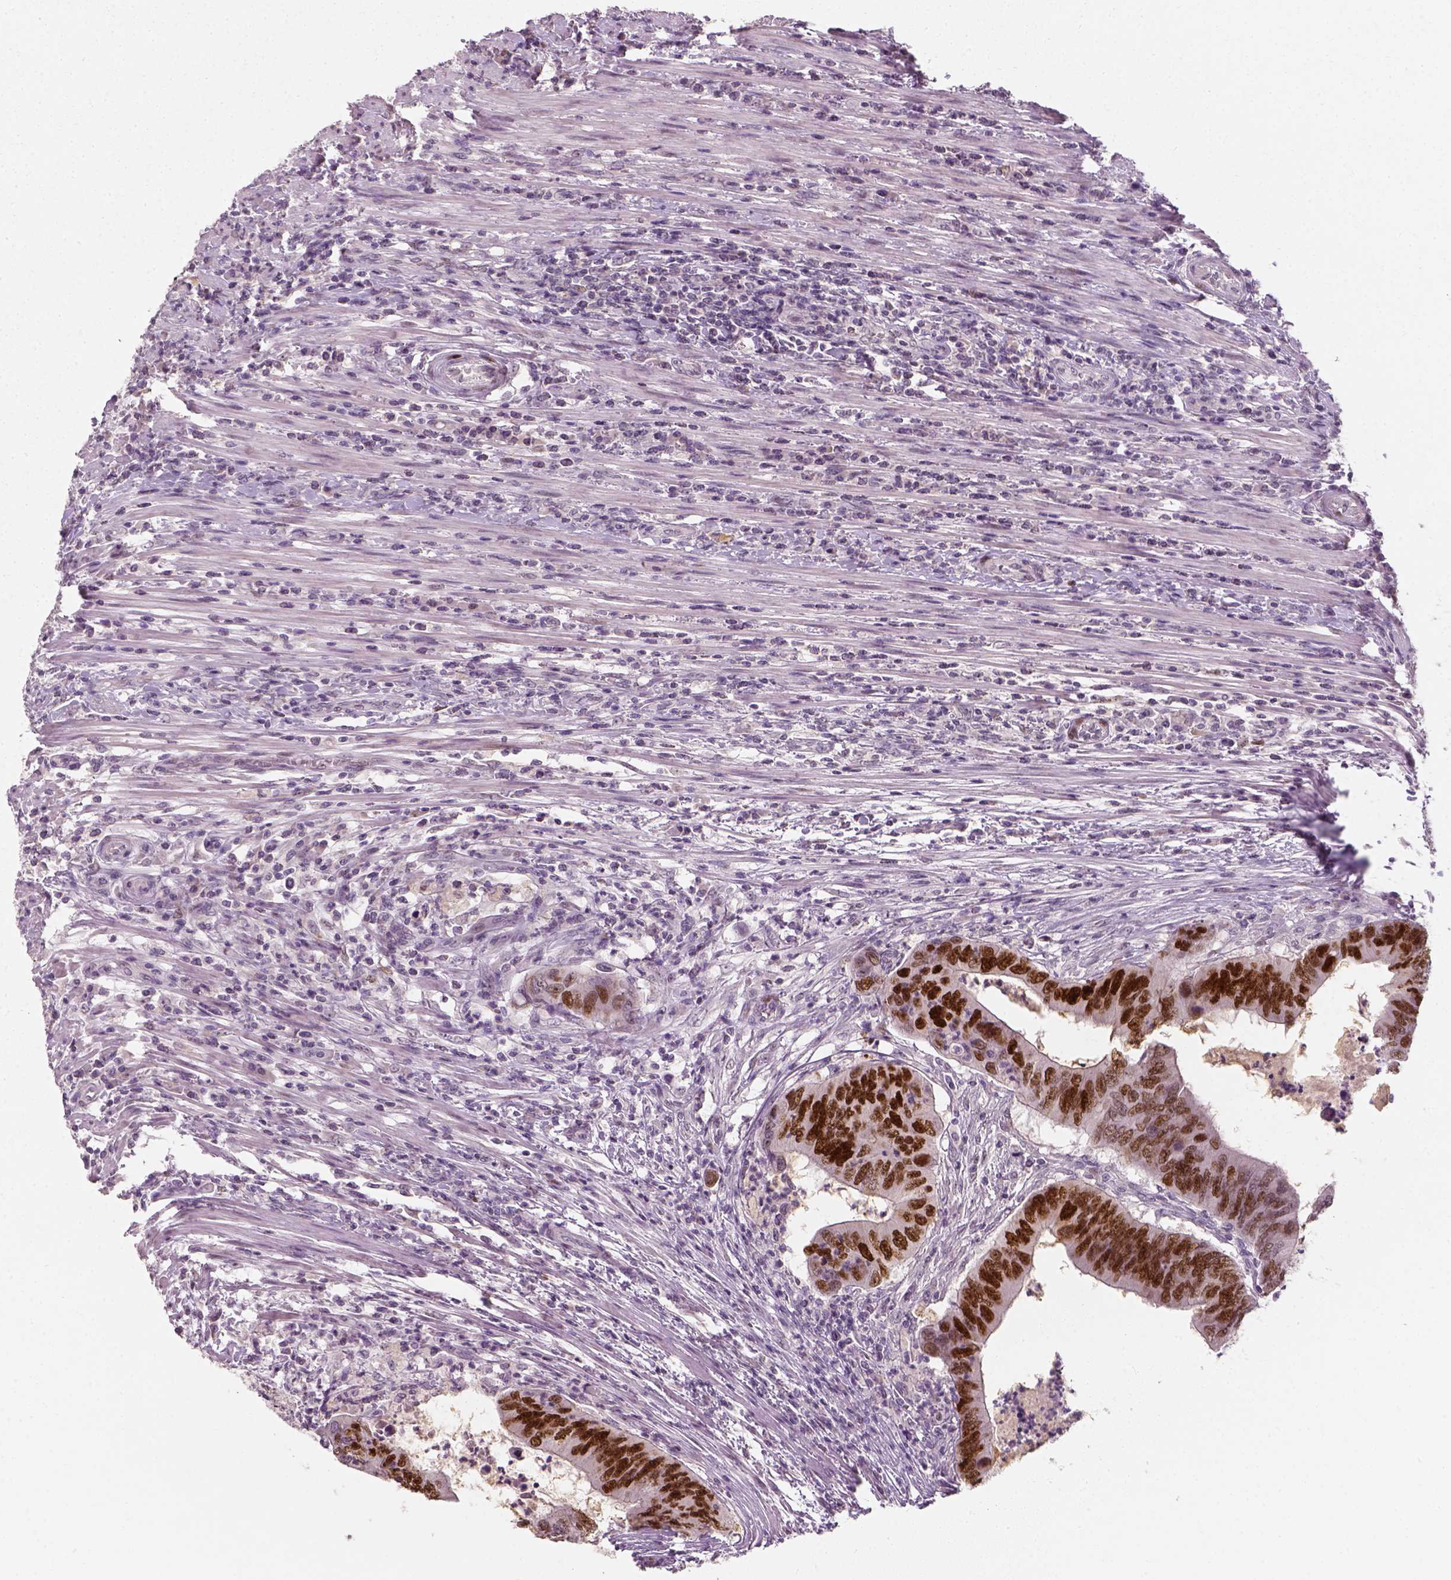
{"staining": {"intensity": "strong", "quantity": ">75%", "location": "nuclear"}, "tissue": "colorectal cancer", "cell_type": "Tumor cells", "image_type": "cancer", "snomed": [{"axis": "morphology", "description": "Adenocarcinoma, NOS"}, {"axis": "topography", "description": "Colon"}], "caption": "Immunohistochemistry (IHC) histopathology image of neoplastic tissue: human adenocarcinoma (colorectal) stained using IHC shows high levels of strong protein expression localized specifically in the nuclear of tumor cells, appearing as a nuclear brown color.", "gene": "TP53", "patient": {"sex": "male", "age": 53}}